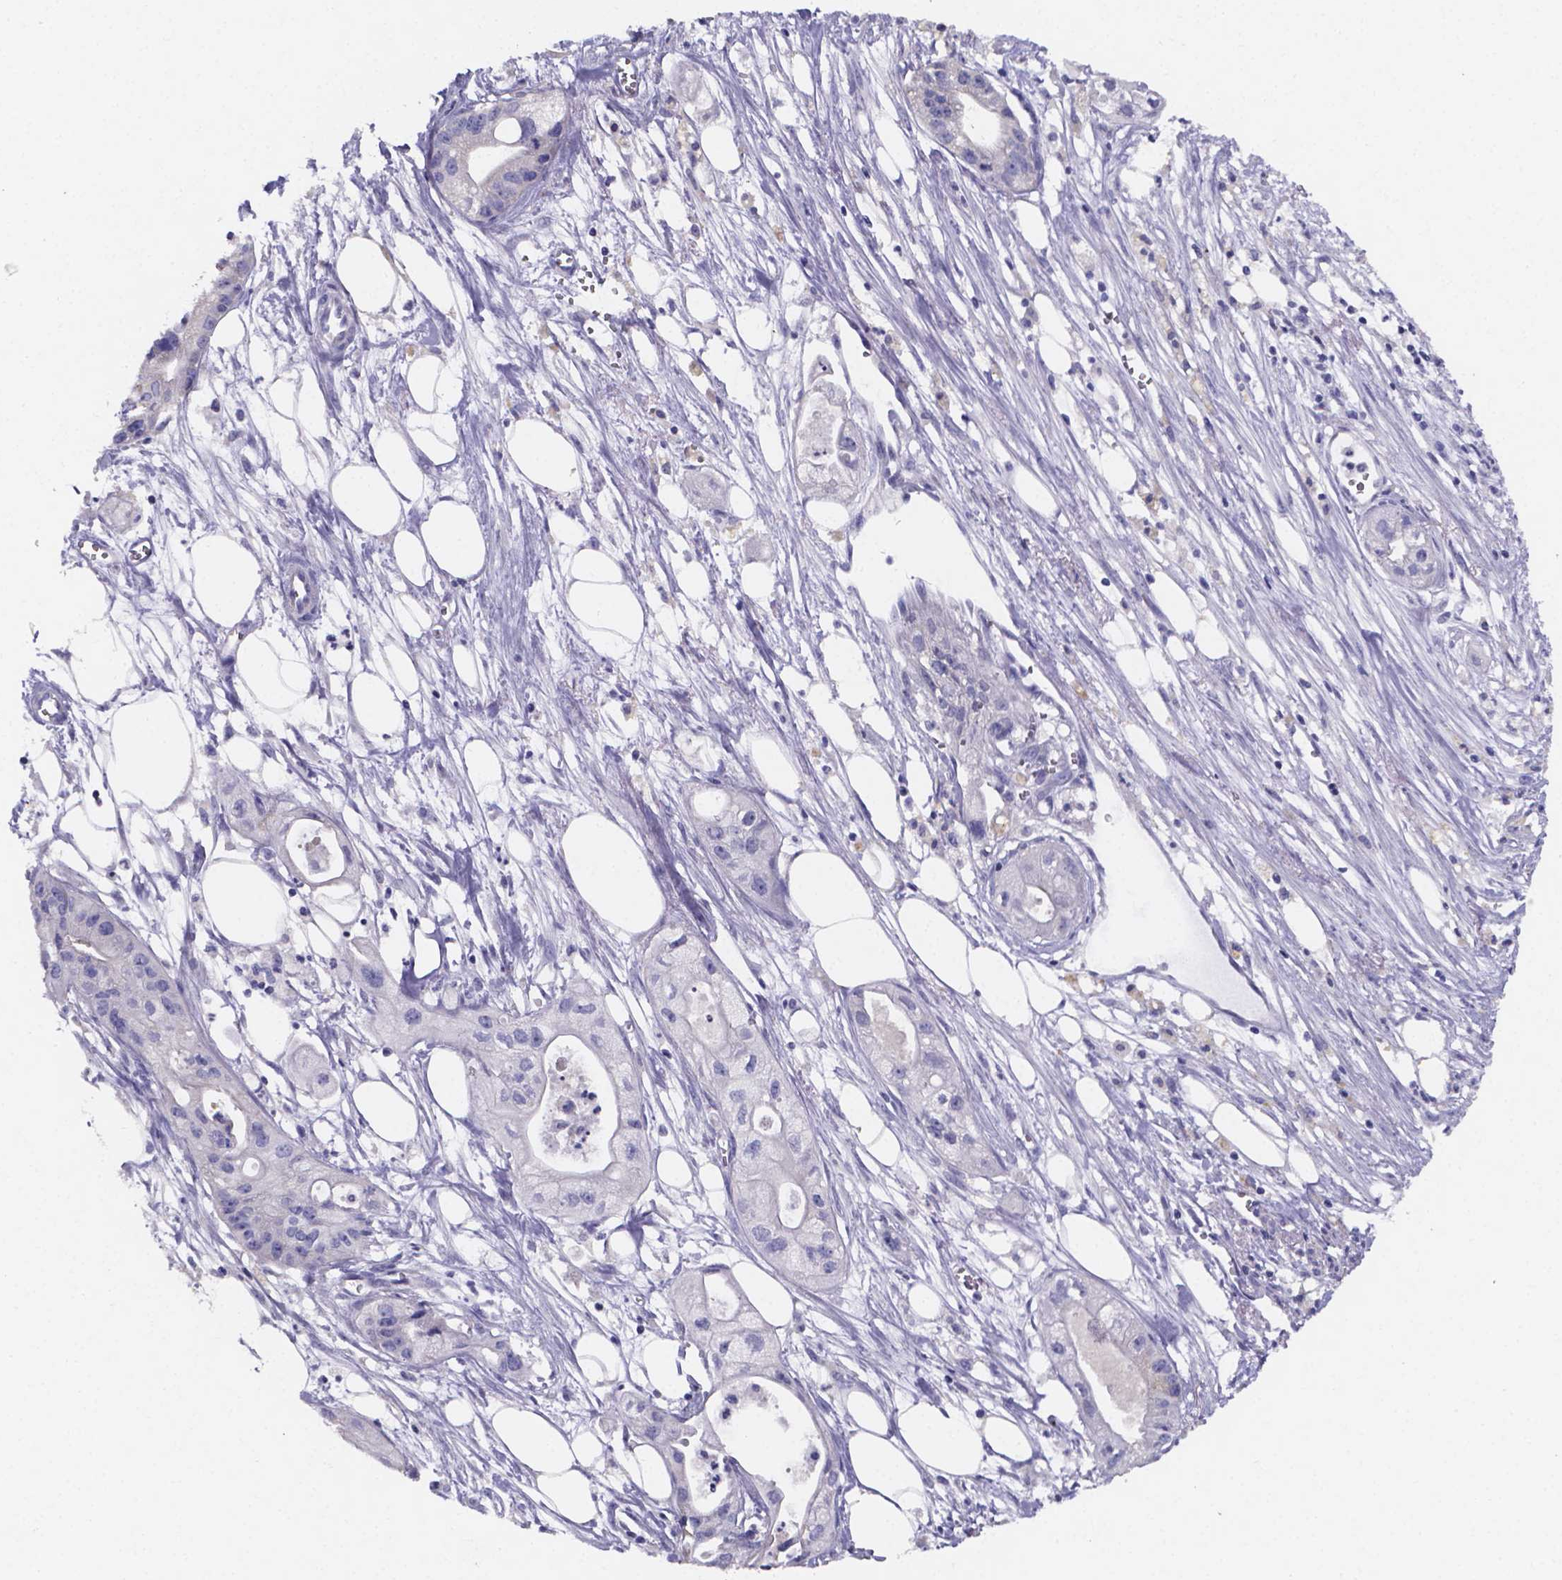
{"staining": {"intensity": "negative", "quantity": "none", "location": "none"}, "tissue": "pancreatic cancer", "cell_type": "Tumor cells", "image_type": "cancer", "snomed": [{"axis": "morphology", "description": "Adenocarcinoma, NOS"}, {"axis": "topography", "description": "Pancreas"}], "caption": "Tumor cells show no significant expression in pancreatic adenocarcinoma.", "gene": "PAH", "patient": {"sex": "male", "age": 70}}